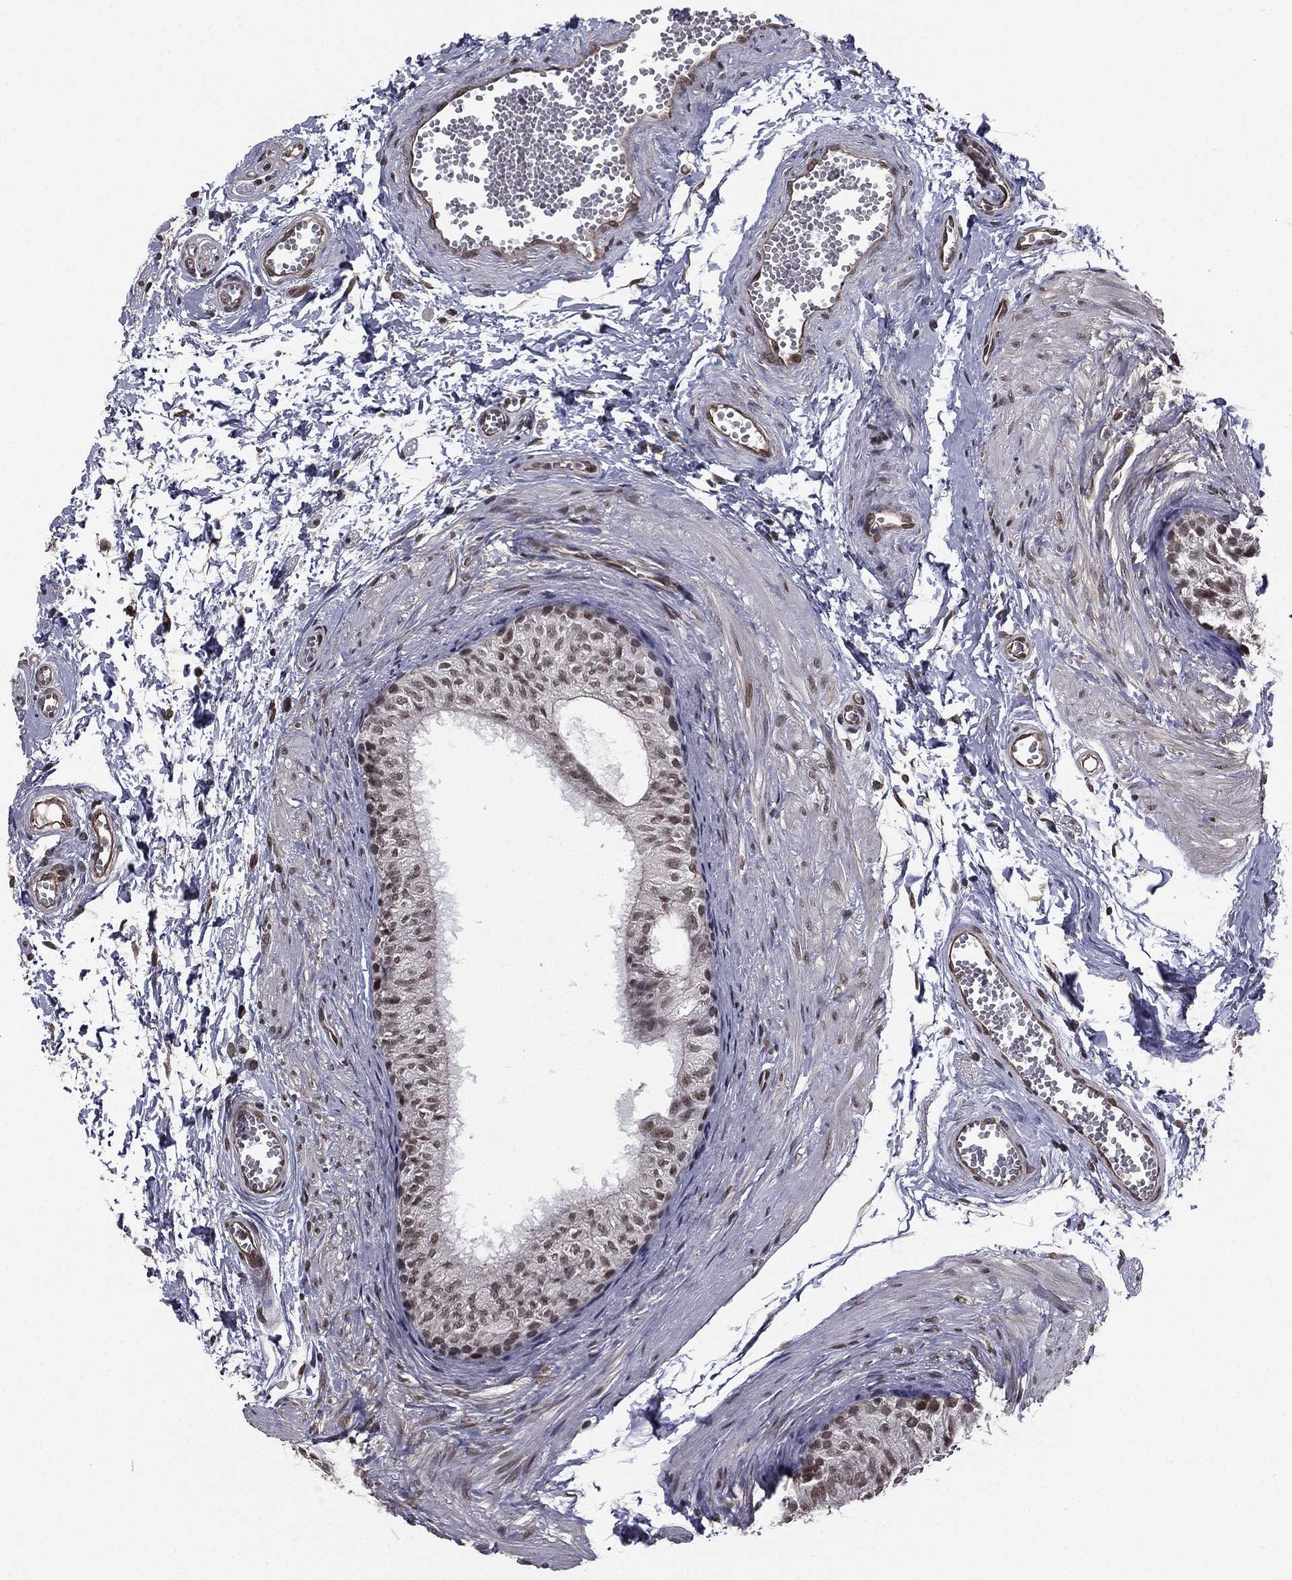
{"staining": {"intensity": "moderate", "quantity": "25%-75%", "location": "nuclear"}, "tissue": "epididymis", "cell_type": "Glandular cells", "image_type": "normal", "snomed": [{"axis": "morphology", "description": "Normal tissue, NOS"}, {"axis": "topography", "description": "Epididymis"}], "caption": "Immunohistochemistry (IHC) image of normal epididymis: epididymis stained using immunohistochemistry (IHC) displays medium levels of moderate protein expression localized specifically in the nuclear of glandular cells, appearing as a nuclear brown color.", "gene": "RARB", "patient": {"sex": "male", "age": 22}}